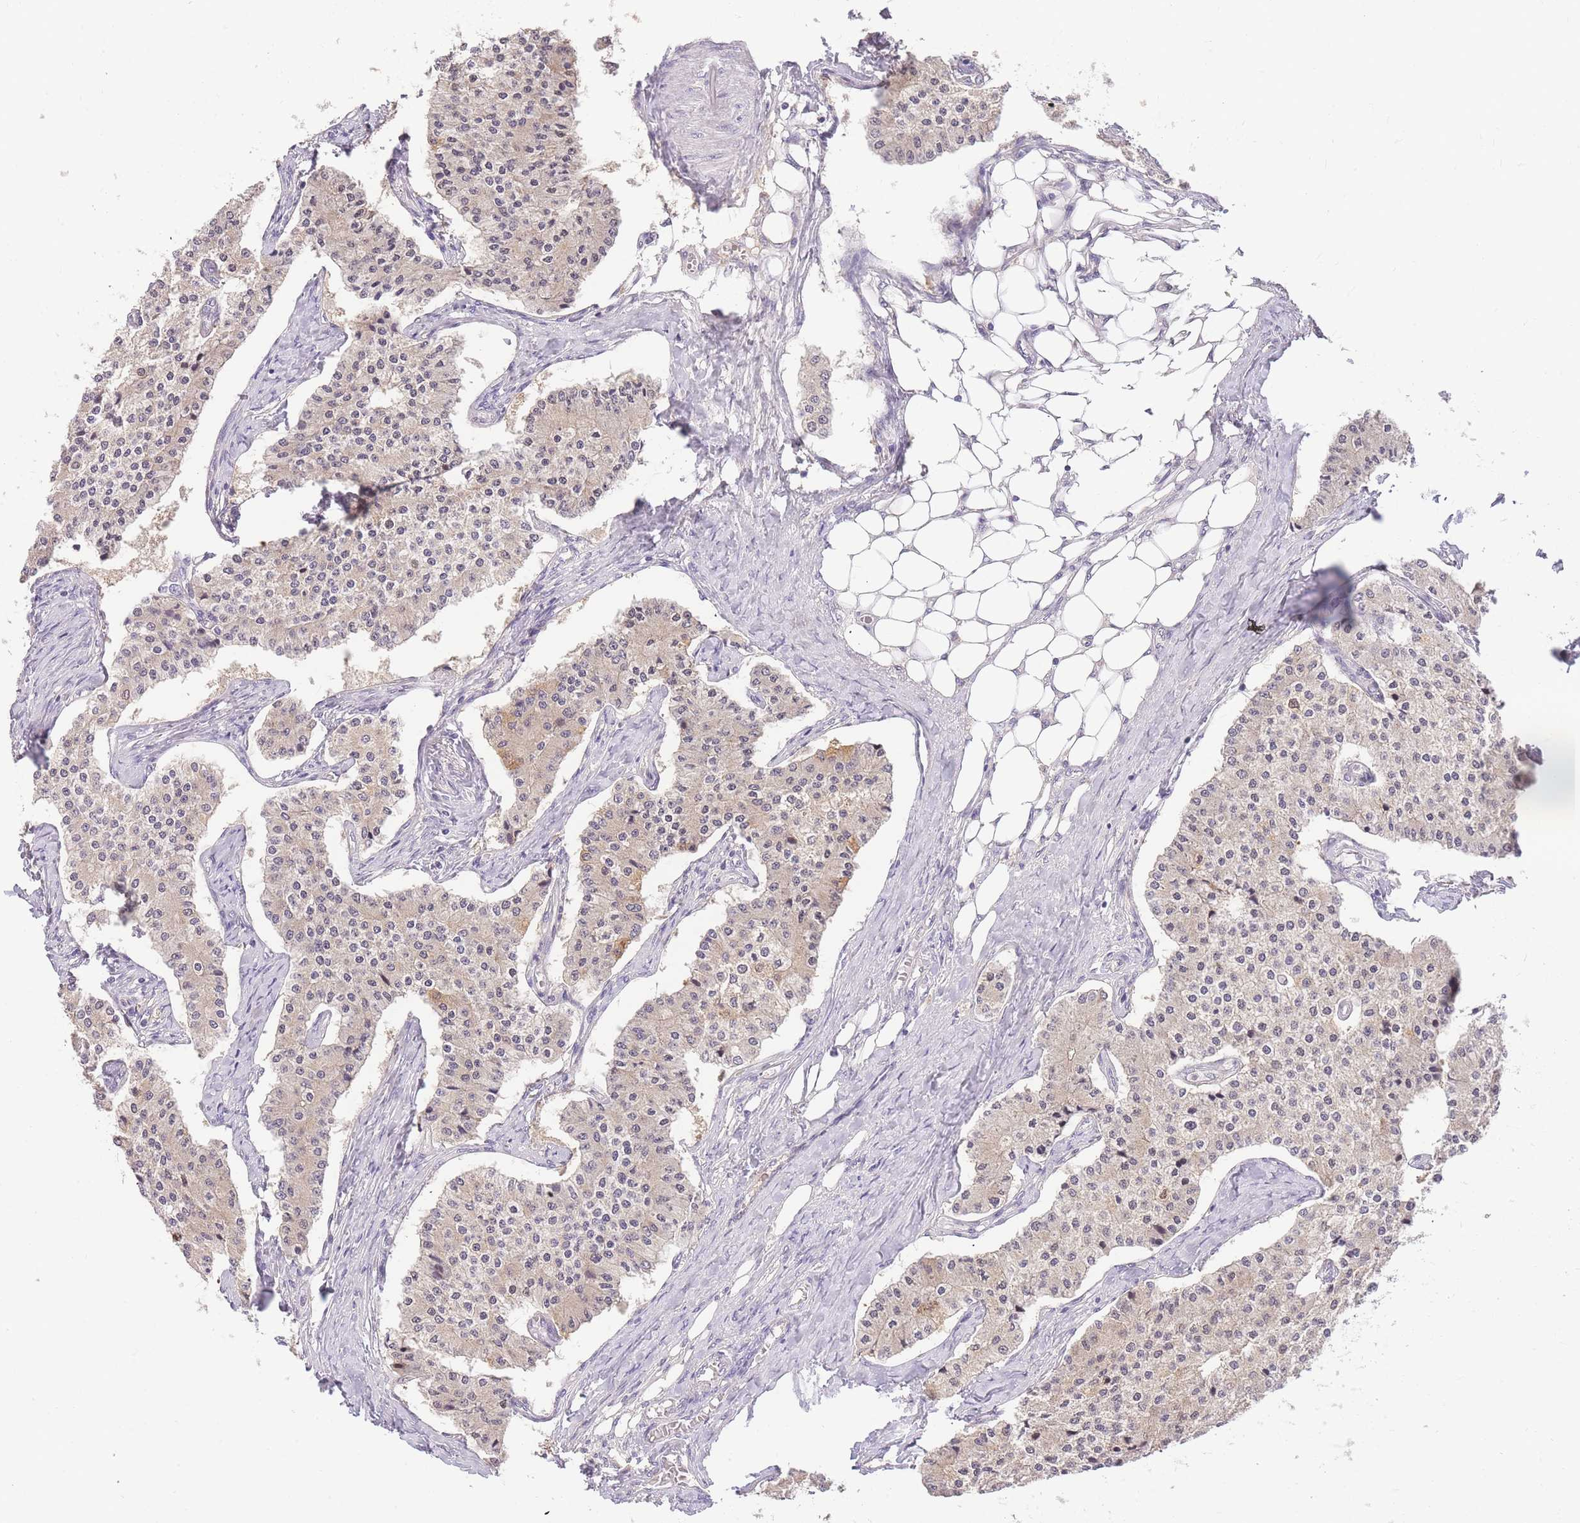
{"staining": {"intensity": "weak", "quantity": "<25%", "location": "nuclear"}, "tissue": "carcinoid", "cell_type": "Tumor cells", "image_type": "cancer", "snomed": [{"axis": "morphology", "description": "Carcinoid, malignant, NOS"}, {"axis": "topography", "description": "Colon"}], "caption": "Protein analysis of carcinoid (malignant) displays no significant staining in tumor cells.", "gene": "ZNF577", "patient": {"sex": "female", "age": 52}}